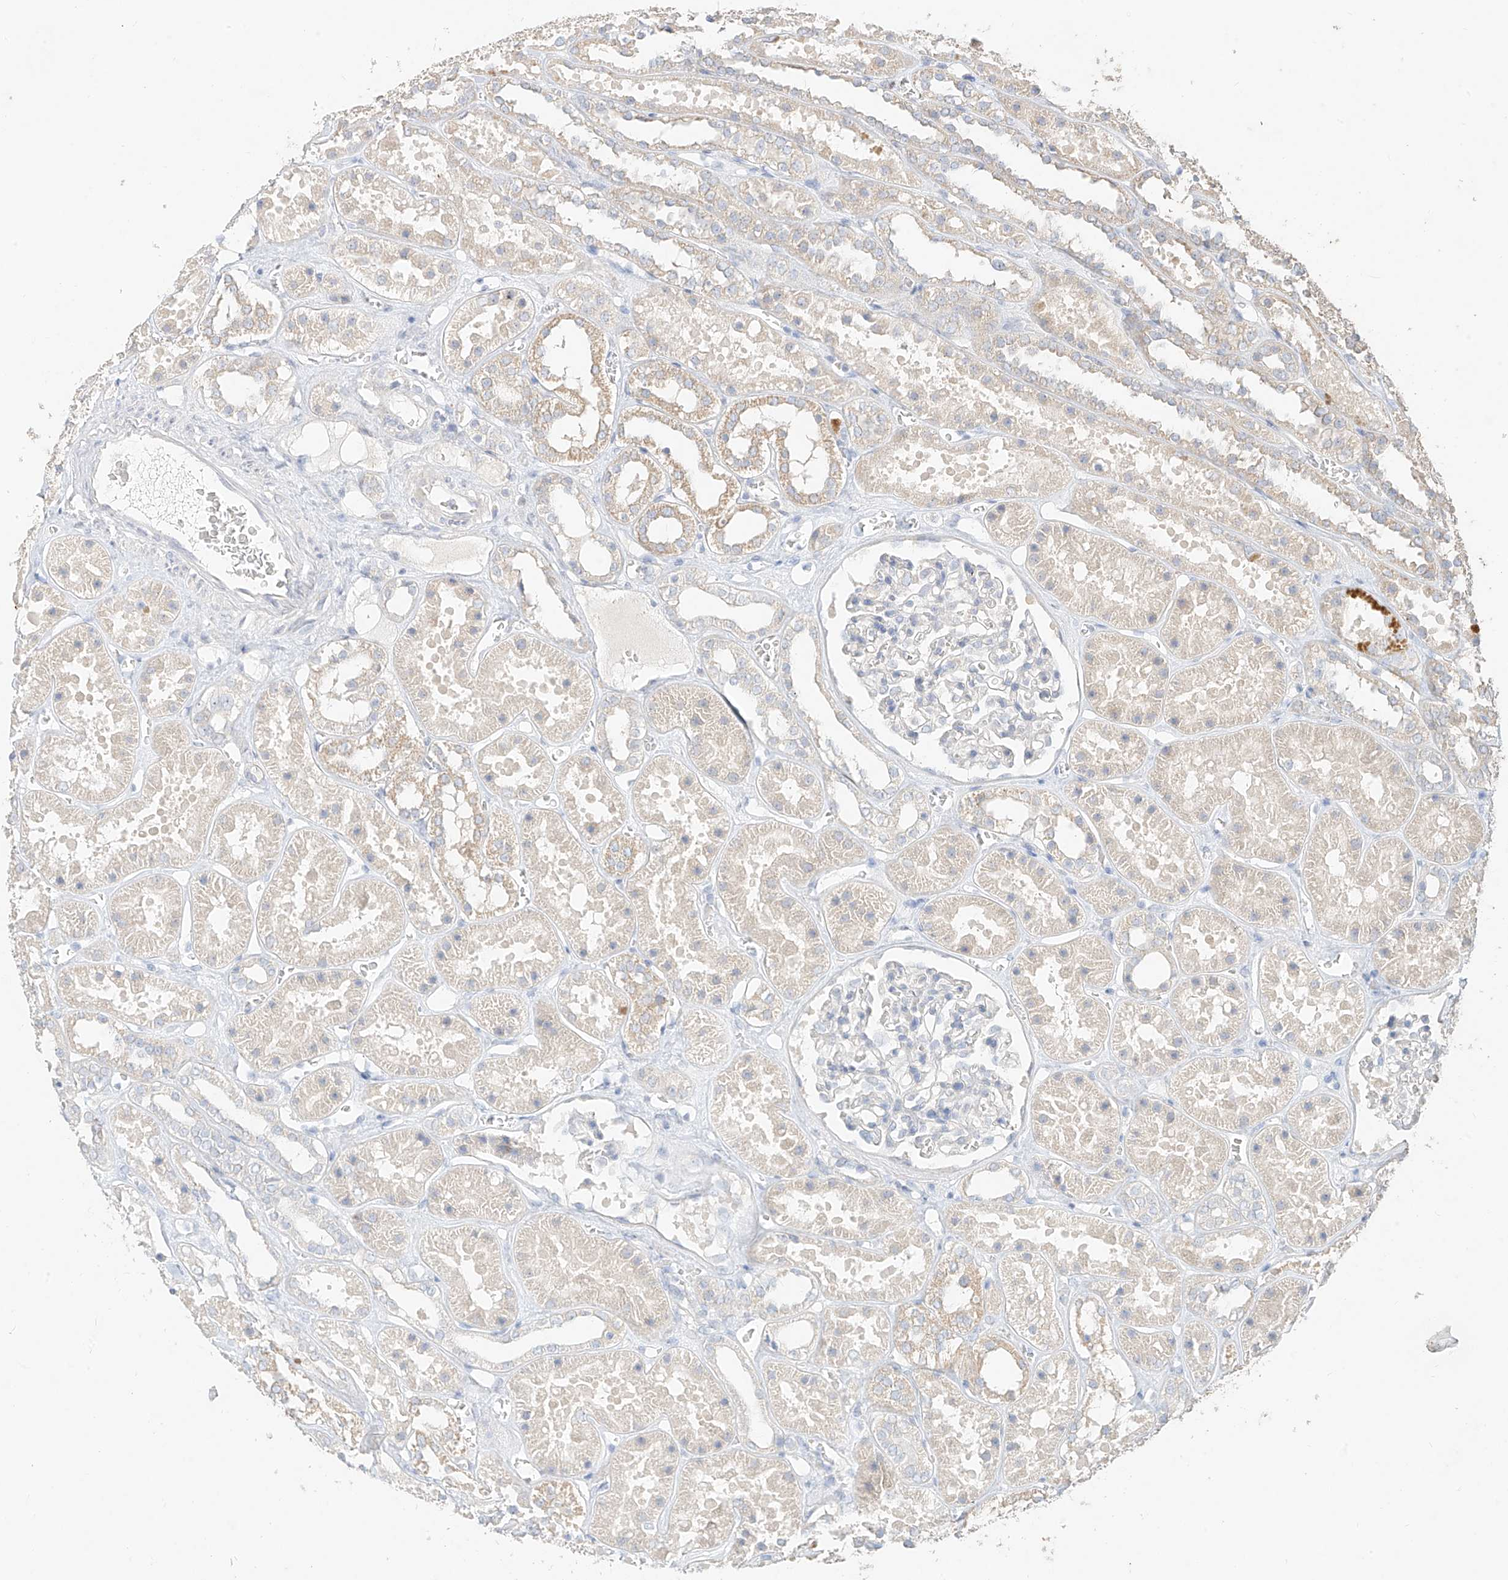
{"staining": {"intensity": "negative", "quantity": "none", "location": "none"}, "tissue": "kidney", "cell_type": "Cells in glomeruli", "image_type": "normal", "snomed": [{"axis": "morphology", "description": "Normal tissue, NOS"}, {"axis": "topography", "description": "Kidney"}], "caption": "High magnification brightfield microscopy of normal kidney stained with DAB (brown) and counterstained with hematoxylin (blue): cells in glomeruli show no significant expression.", "gene": "ZZEF1", "patient": {"sex": "female", "age": 41}}